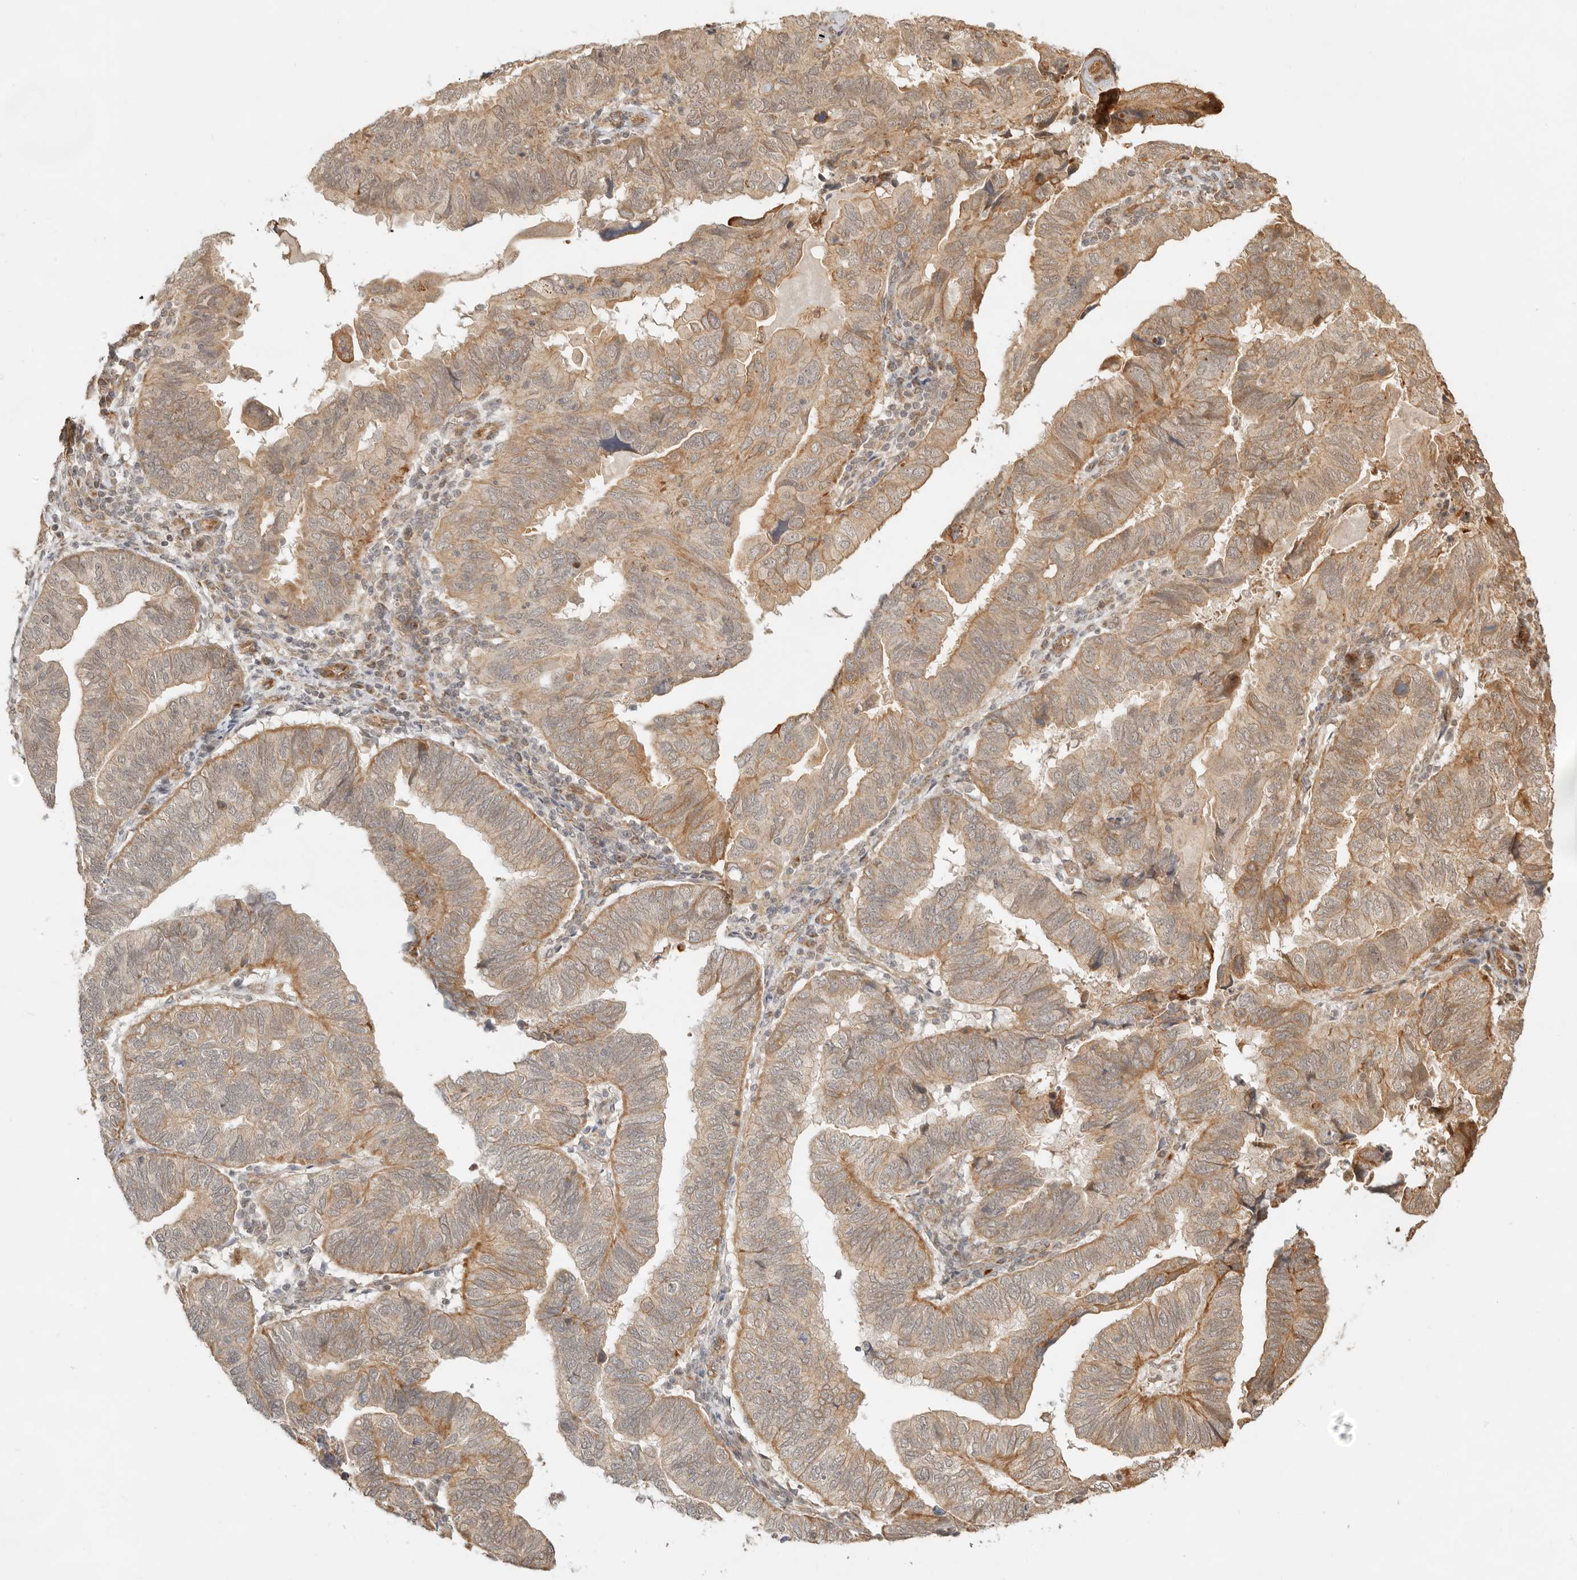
{"staining": {"intensity": "moderate", "quantity": "<25%", "location": "cytoplasmic/membranous"}, "tissue": "endometrial cancer", "cell_type": "Tumor cells", "image_type": "cancer", "snomed": [{"axis": "morphology", "description": "Adenocarcinoma, NOS"}, {"axis": "topography", "description": "Uterus"}], "caption": "Protein expression analysis of endometrial cancer demonstrates moderate cytoplasmic/membranous expression in approximately <25% of tumor cells.", "gene": "BAALC", "patient": {"sex": "female", "age": 77}}